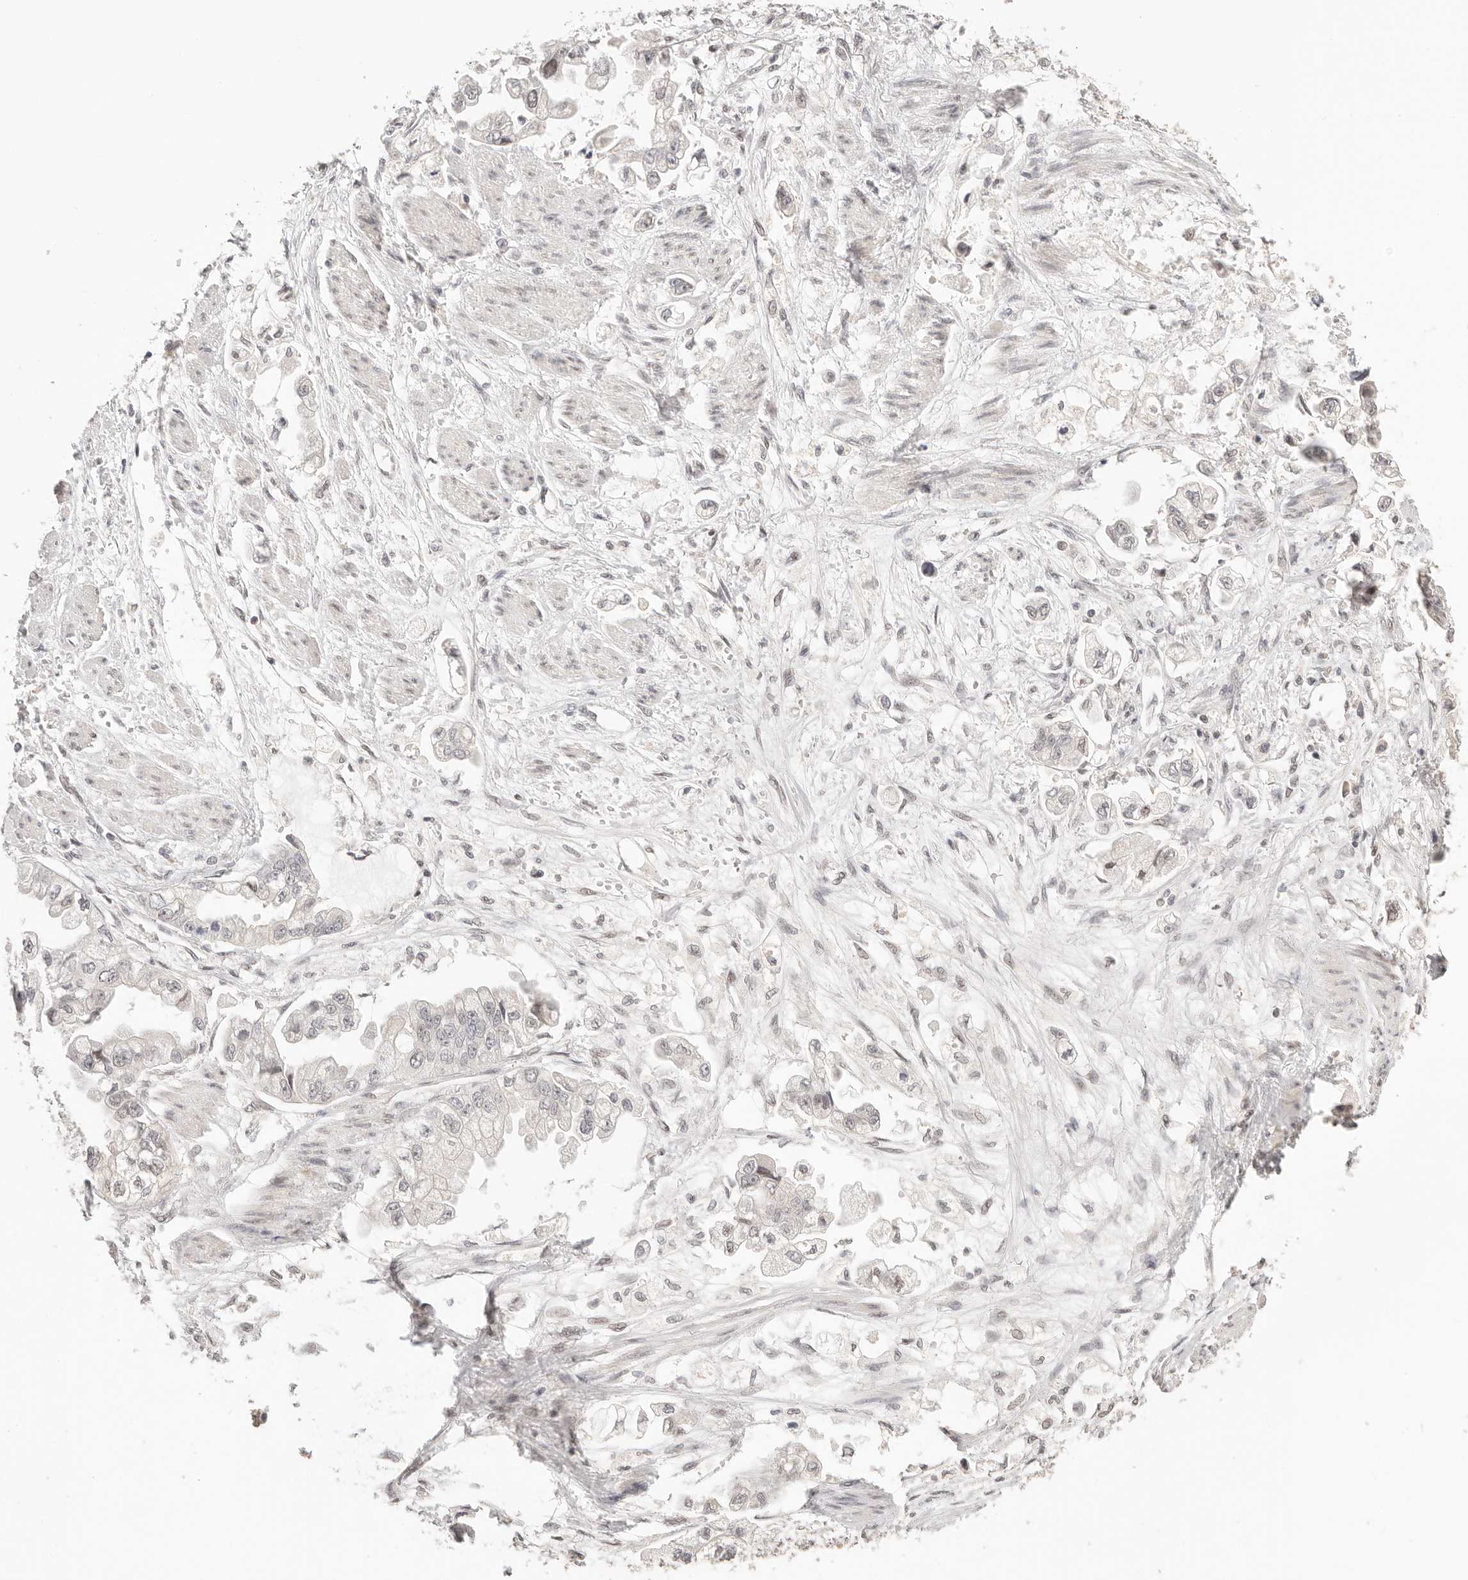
{"staining": {"intensity": "weak", "quantity": "<25%", "location": "nuclear"}, "tissue": "stomach cancer", "cell_type": "Tumor cells", "image_type": "cancer", "snomed": [{"axis": "morphology", "description": "Adenocarcinoma, NOS"}, {"axis": "topography", "description": "Stomach"}], "caption": "An immunohistochemistry (IHC) image of stomach adenocarcinoma is shown. There is no staining in tumor cells of stomach adenocarcinoma.", "gene": "RFC3", "patient": {"sex": "male", "age": 62}}